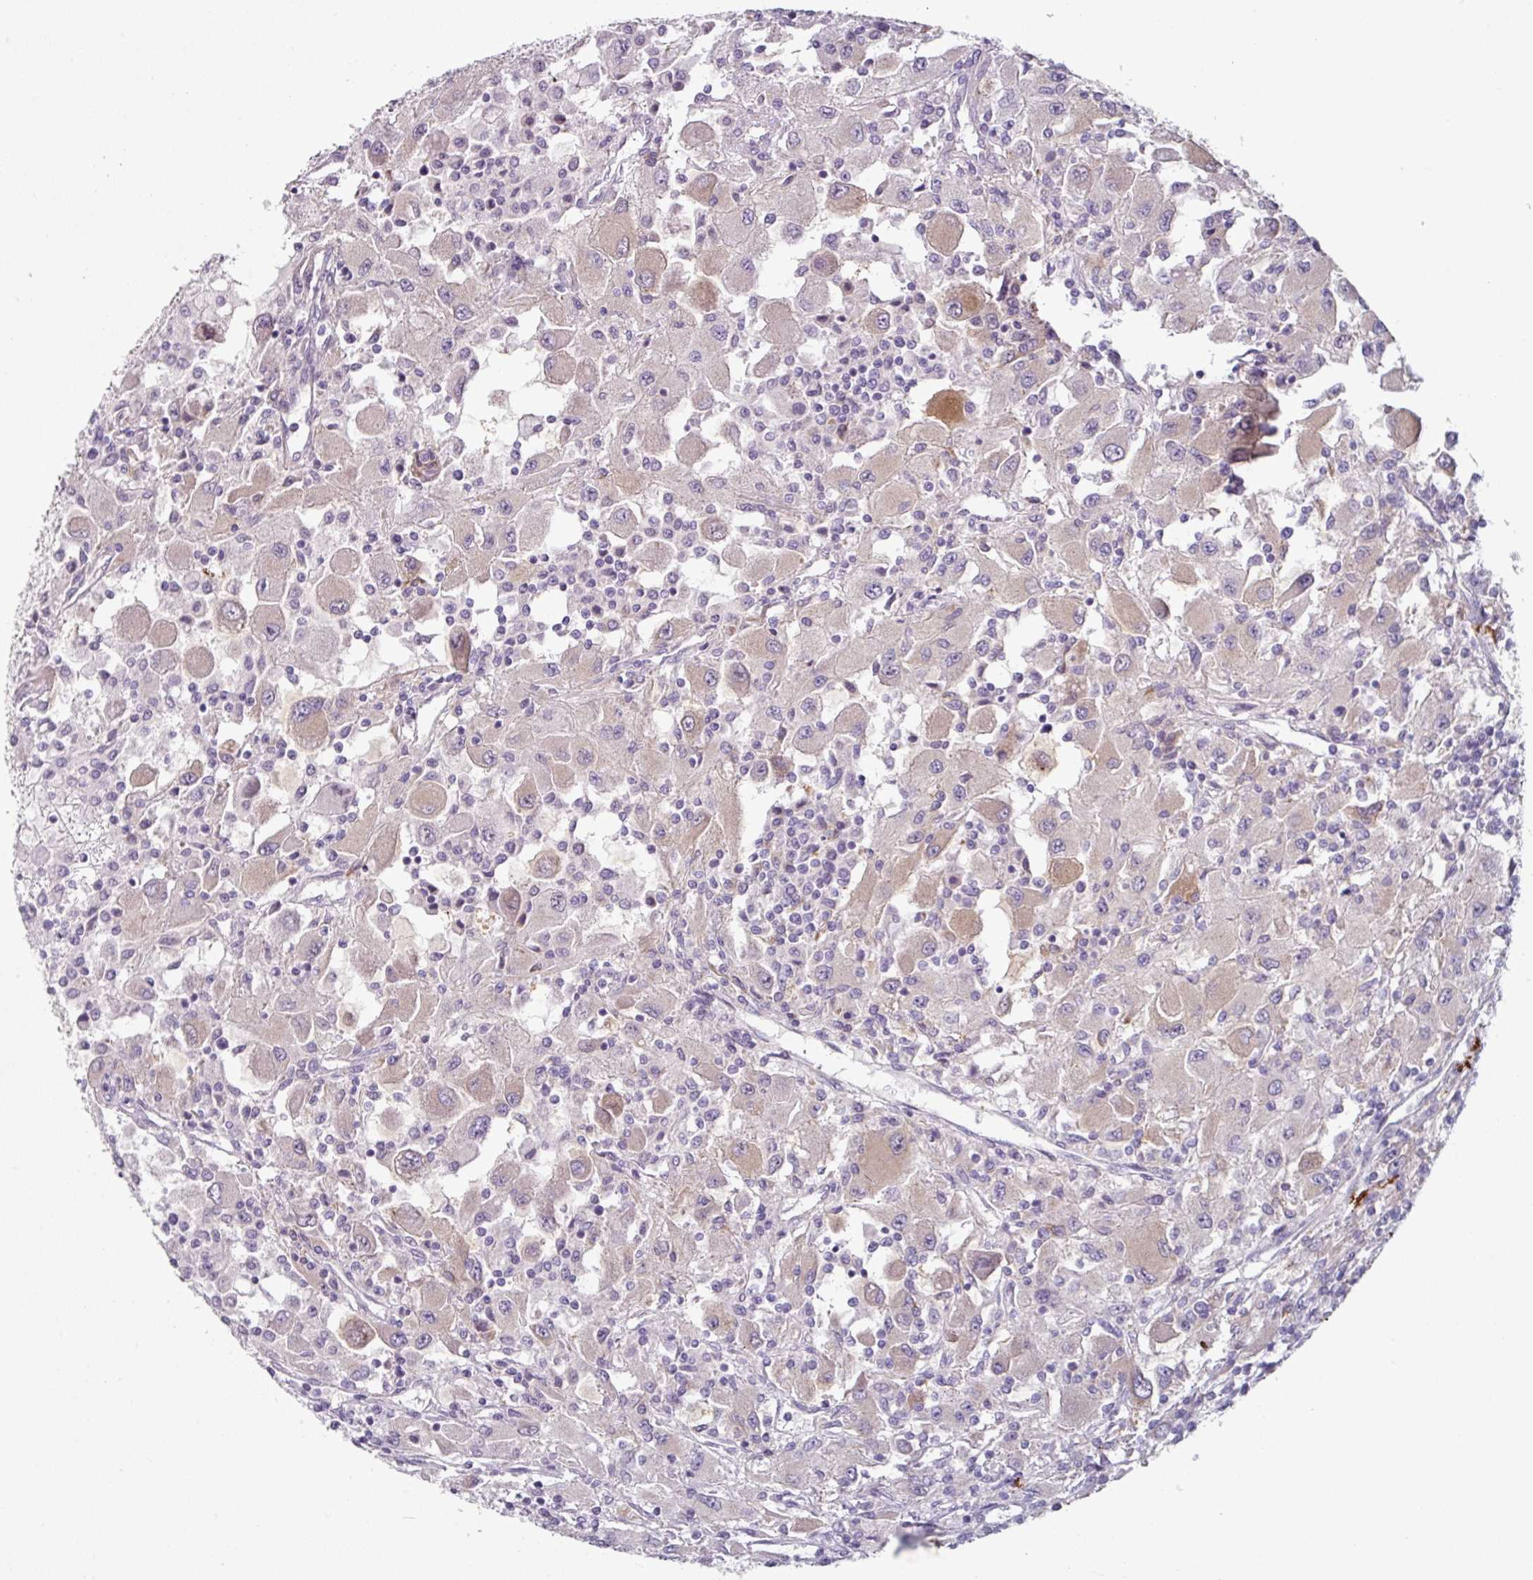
{"staining": {"intensity": "weak", "quantity": "<25%", "location": "cytoplasmic/membranous"}, "tissue": "renal cancer", "cell_type": "Tumor cells", "image_type": "cancer", "snomed": [{"axis": "morphology", "description": "Adenocarcinoma, NOS"}, {"axis": "topography", "description": "Kidney"}], "caption": "A high-resolution photomicrograph shows IHC staining of renal adenocarcinoma, which displays no significant positivity in tumor cells.", "gene": "MTMR14", "patient": {"sex": "female", "age": 67}}